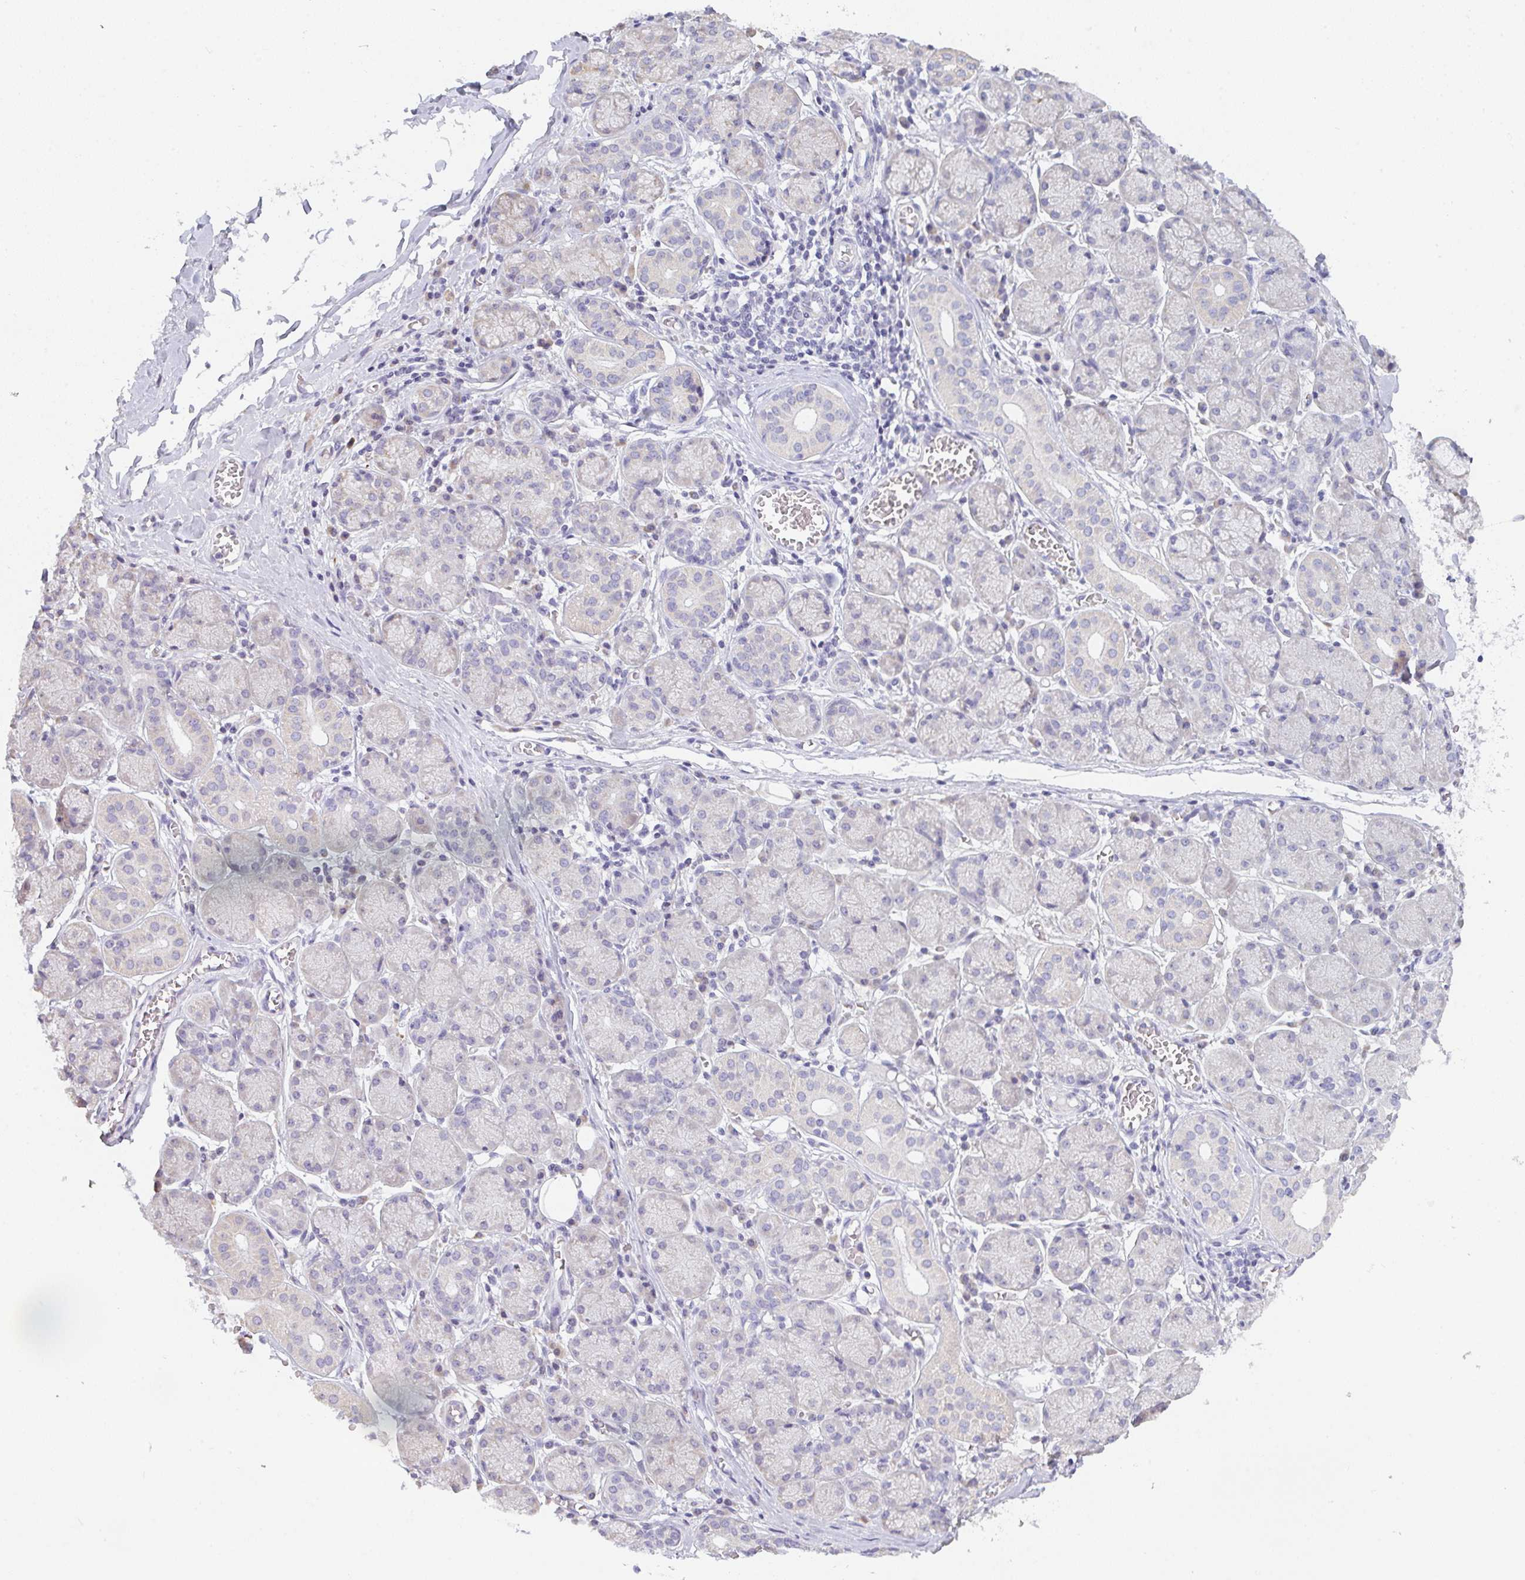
{"staining": {"intensity": "weak", "quantity": "<25%", "location": "cytoplasmic/membranous"}, "tissue": "salivary gland", "cell_type": "Glandular cells", "image_type": "normal", "snomed": [{"axis": "morphology", "description": "Normal tissue, NOS"}, {"axis": "topography", "description": "Salivary gland"}], "caption": "High power microscopy image of an immunohistochemistry (IHC) micrograph of benign salivary gland, revealing no significant expression in glandular cells.", "gene": "CACNA1S", "patient": {"sex": "female", "age": 24}}